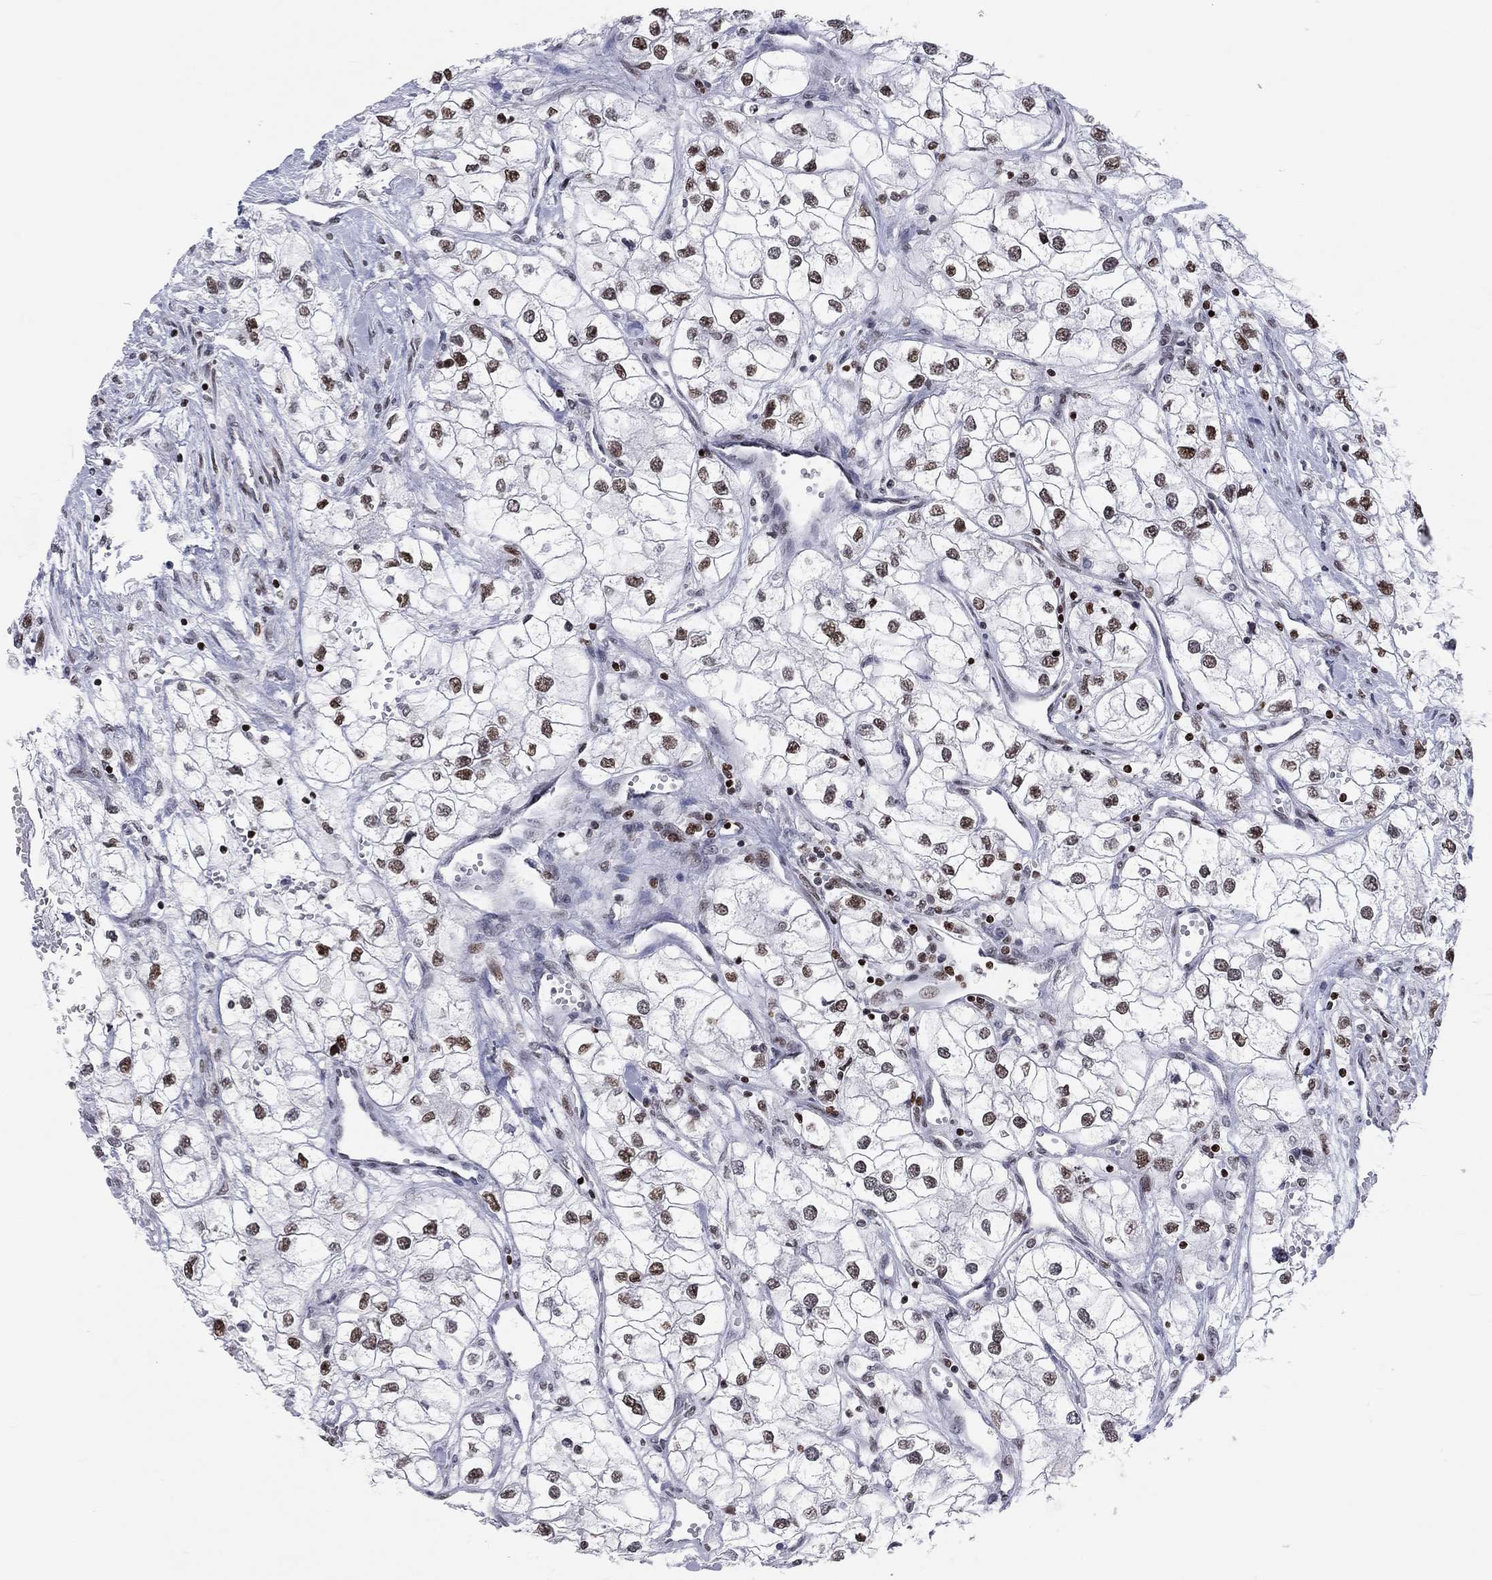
{"staining": {"intensity": "strong", "quantity": "25%-75%", "location": "nuclear"}, "tissue": "renal cancer", "cell_type": "Tumor cells", "image_type": "cancer", "snomed": [{"axis": "morphology", "description": "Adenocarcinoma, NOS"}, {"axis": "topography", "description": "Kidney"}], "caption": "High-magnification brightfield microscopy of renal cancer stained with DAB (brown) and counterstained with hematoxylin (blue). tumor cells exhibit strong nuclear positivity is appreciated in about25%-75% of cells.", "gene": "H2AX", "patient": {"sex": "male", "age": 59}}